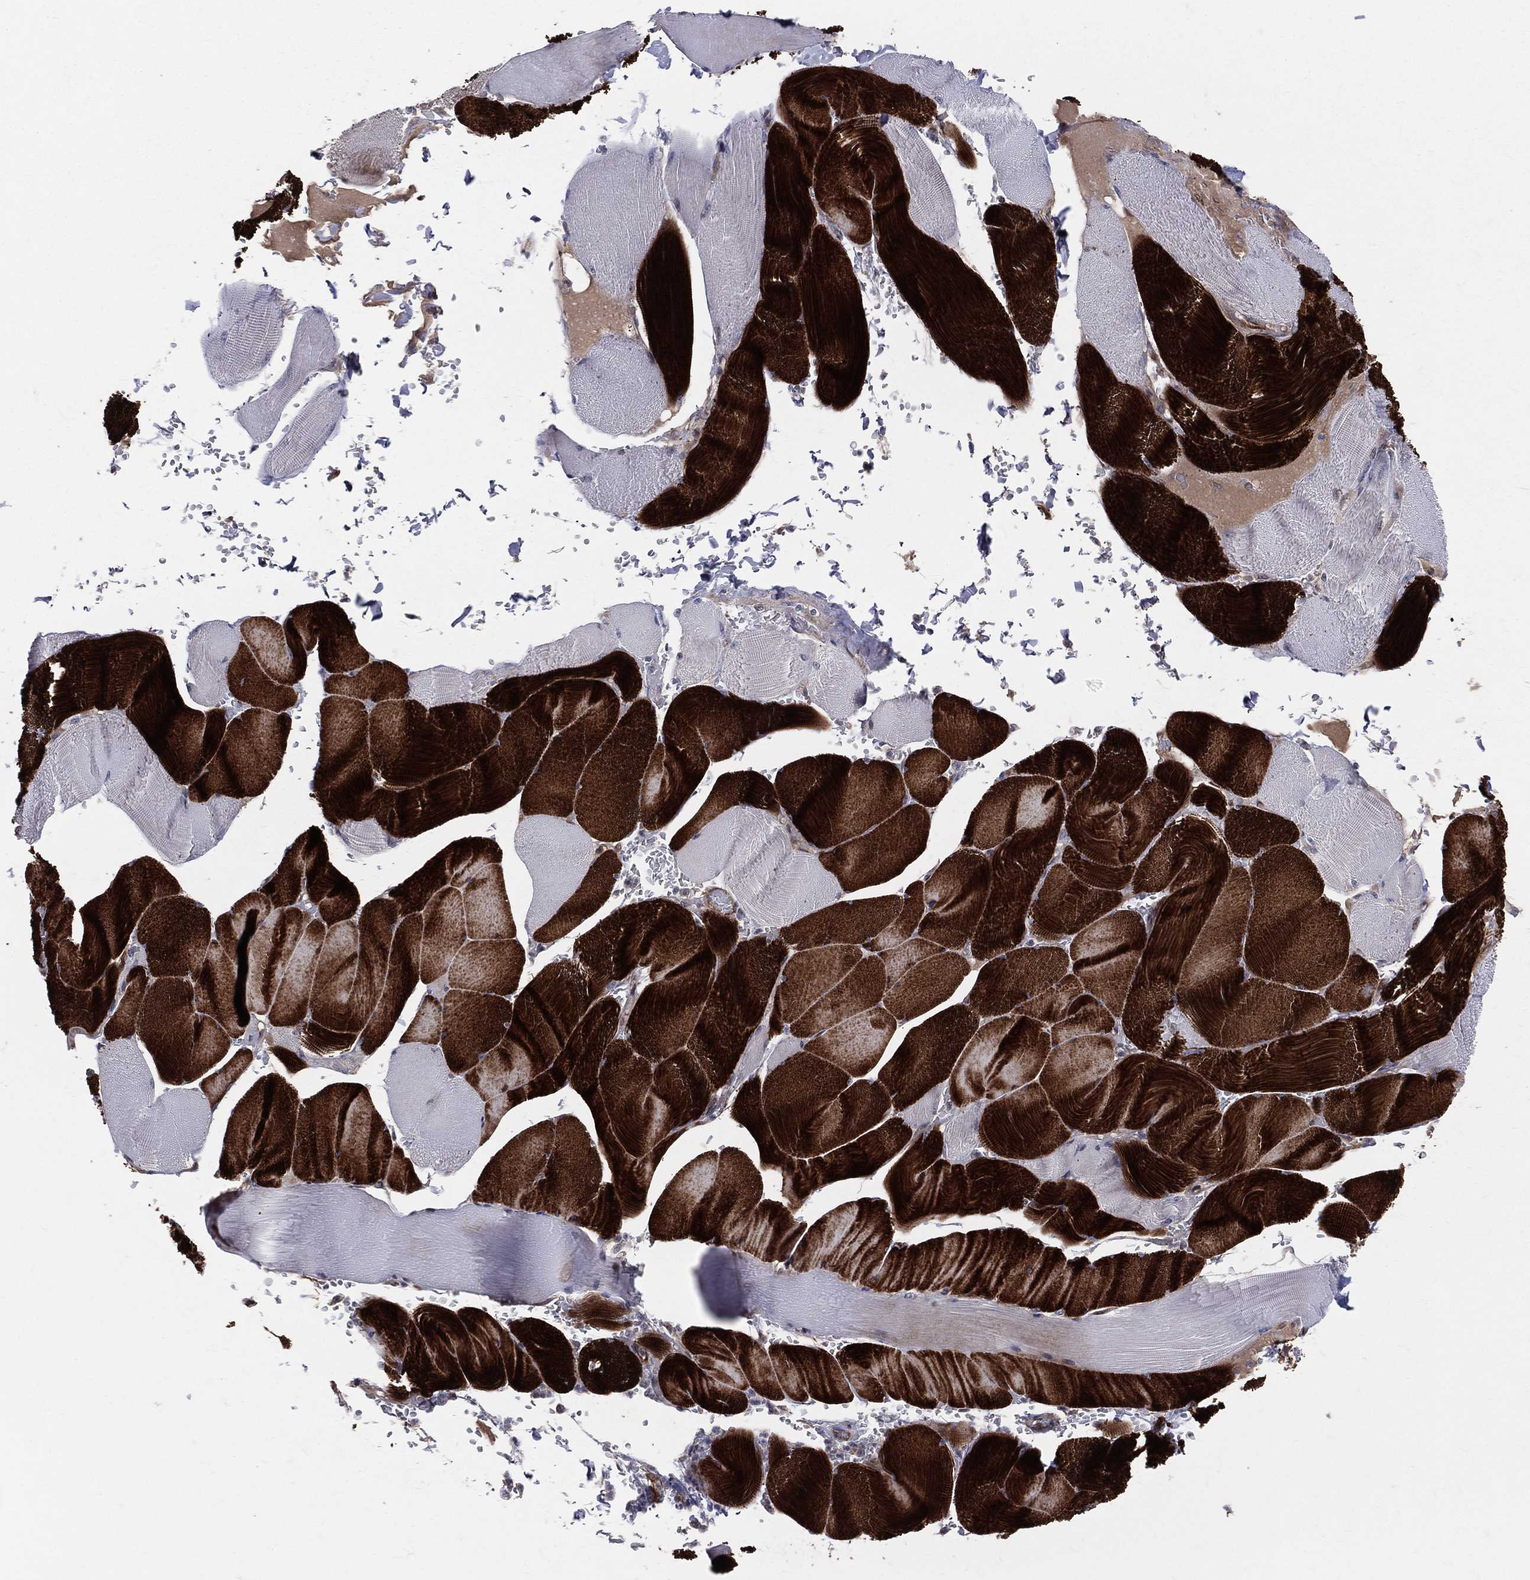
{"staining": {"intensity": "strong", "quantity": "25%-75%", "location": "cytoplasmic/membranous"}, "tissue": "skeletal muscle", "cell_type": "Myocytes", "image_type": "normal", "snomed": [{"axis": "morphology", "description": "Normal tissue, NOS"}, {"axis": "topography", "description": "Skeletal muscle"}], "caption": "Myocytes reveal high levels of strong cytoplasmic/membranous positivity in approximately 25%-75% of cells in benign human skeletal muscle.", "gene": "ENTPD1", "patient": {"sex": "male", "age": 56}}